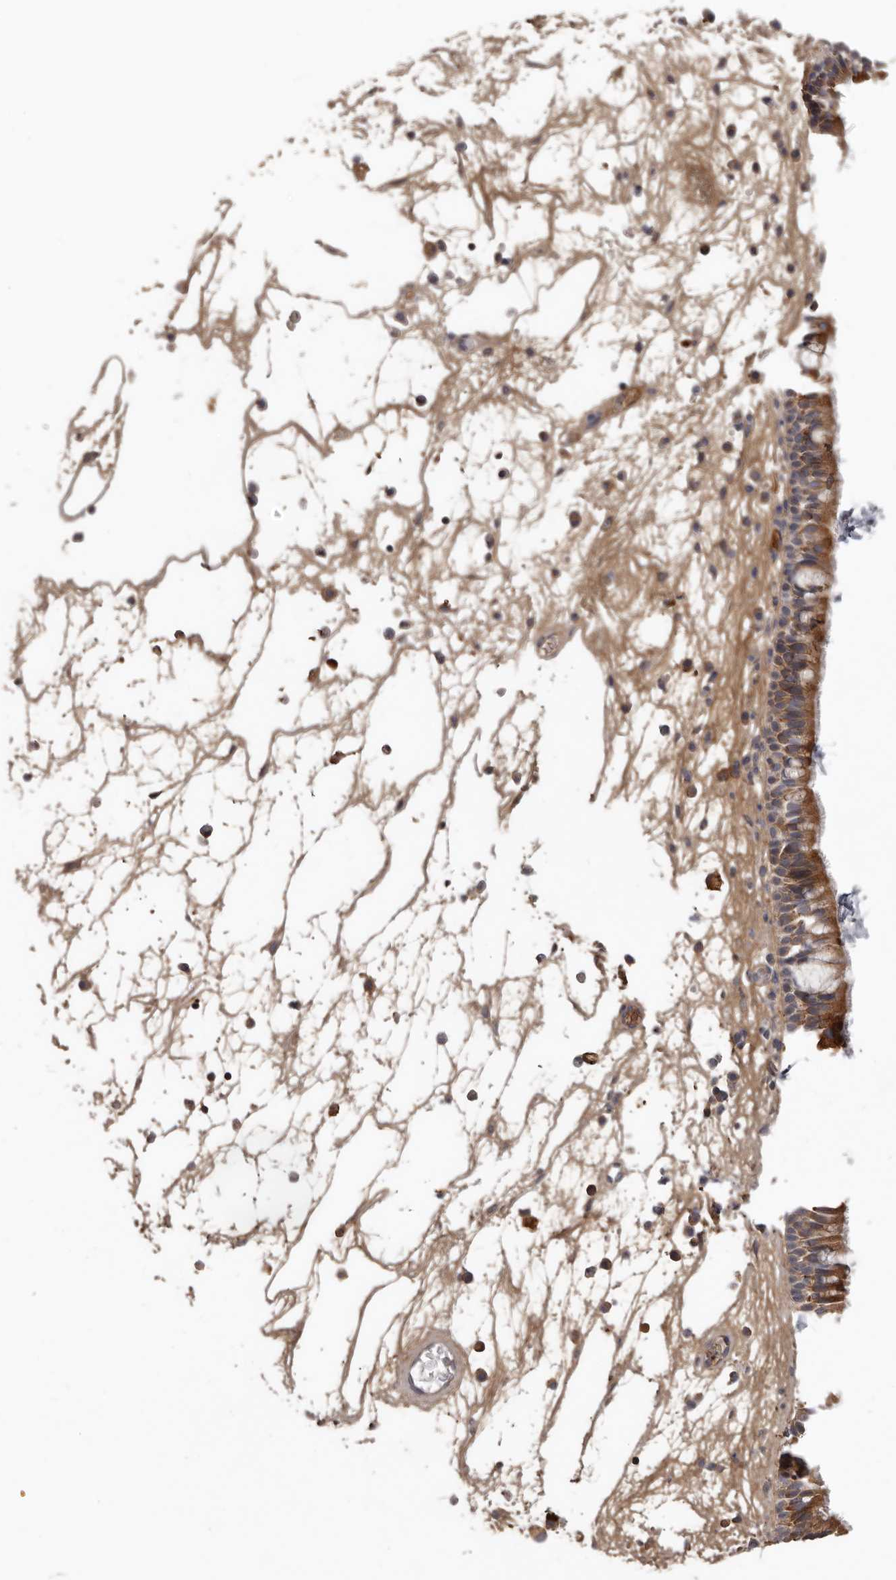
{"staining": {"intensity": "moderate", "quantity": ">75%", "location": "cytoplasmic/membranous"}, "tissue": "nasopharynx", "cell_type": "Respiratory epithelial cells", "image_type": "normal", "snomed": [{"axis": "morphology", "description": "Normal tissue, NOS"}, {"axis": "morphology", "description": "Inflammation, NOS"}, {"axis": "morphology", "description": "Malignant melanoma, Metastatic site"}, {"axis": "topography", "description": "Nasopharynx"}], "caption": "High-magnification brightfield microscopy of unremarkable nasopharynx stained with DAB (3,3'-diaminobenzidine) (brown) and counterstained with hematoxylin (blue). respiratory epithelial cells exhibit moderate cytoplasmic/membranous expression is appreciated in about>75% of cells. The staining was performed using DAB (3,3'-diaminobenzidine) to visualize the protein expression in brown, while the nuclei were stained in blue with hematoxylin (Magnification: 20x).", "gene": "NMUR1", "patient": {"sex": "male", "age": 70}}